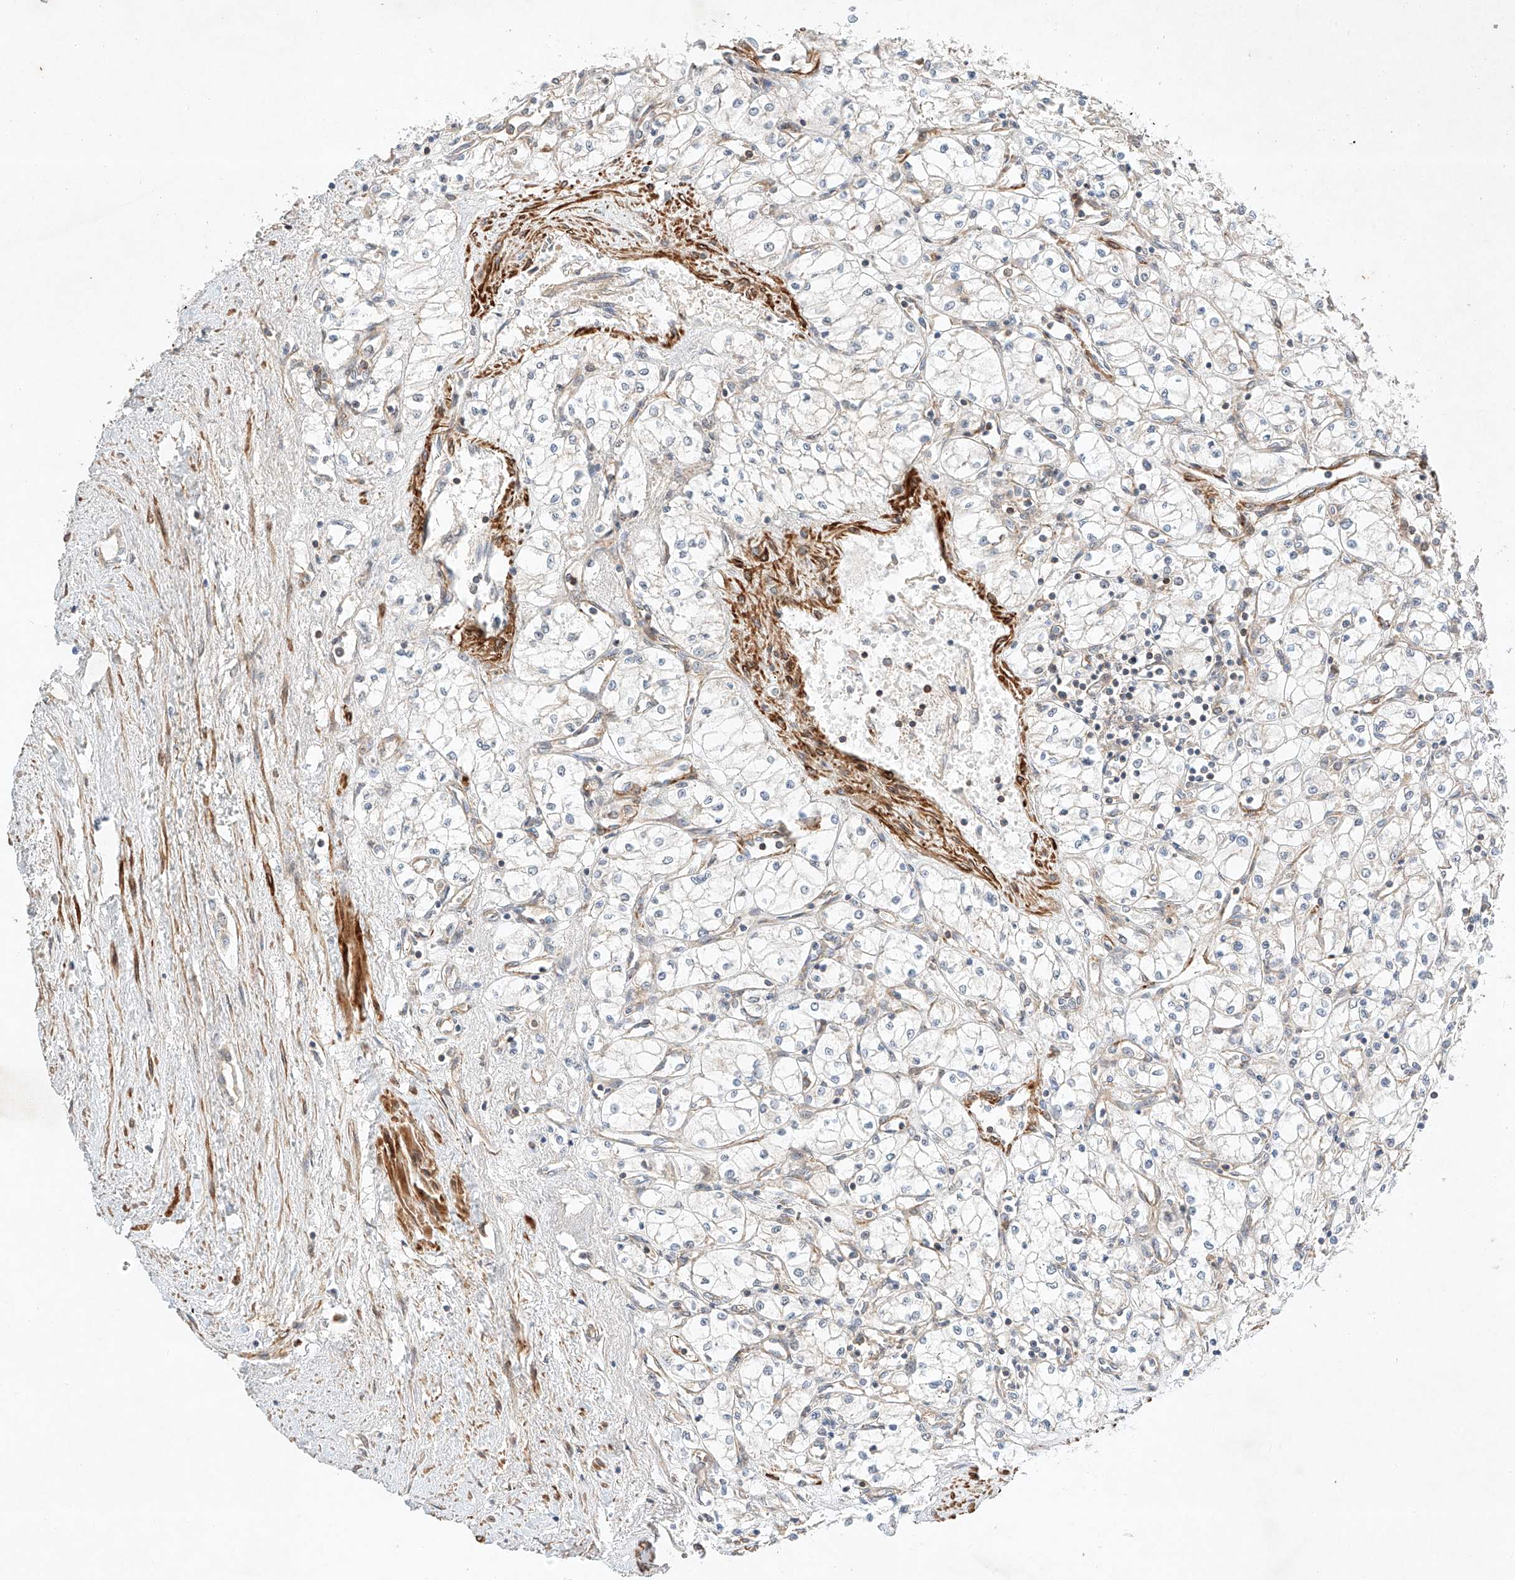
{"staining": {"intensity": "negative", "quantity": "none", "location": "none"}, "tissue": "renal cancer", "cell_type": "Tumor cells", "image_type": "cancer", "snomed": [{"axis": "morphology", "description": "Adenocarcinoma, NOS"}, {"axis": "topography", "description": "Kidney"}], "caption": "Immunohistochemistry (IHC) of renal cancer reveals no expression in tumor cells. Brightfield microscopy of IHC stained with DAB (3,3'-diaminobenzidine) (brown) and hematoxylin (blue), captured at high magnification.", "gene": "ARHGAP33", "patient": {"sex": "male", "age": 59}}